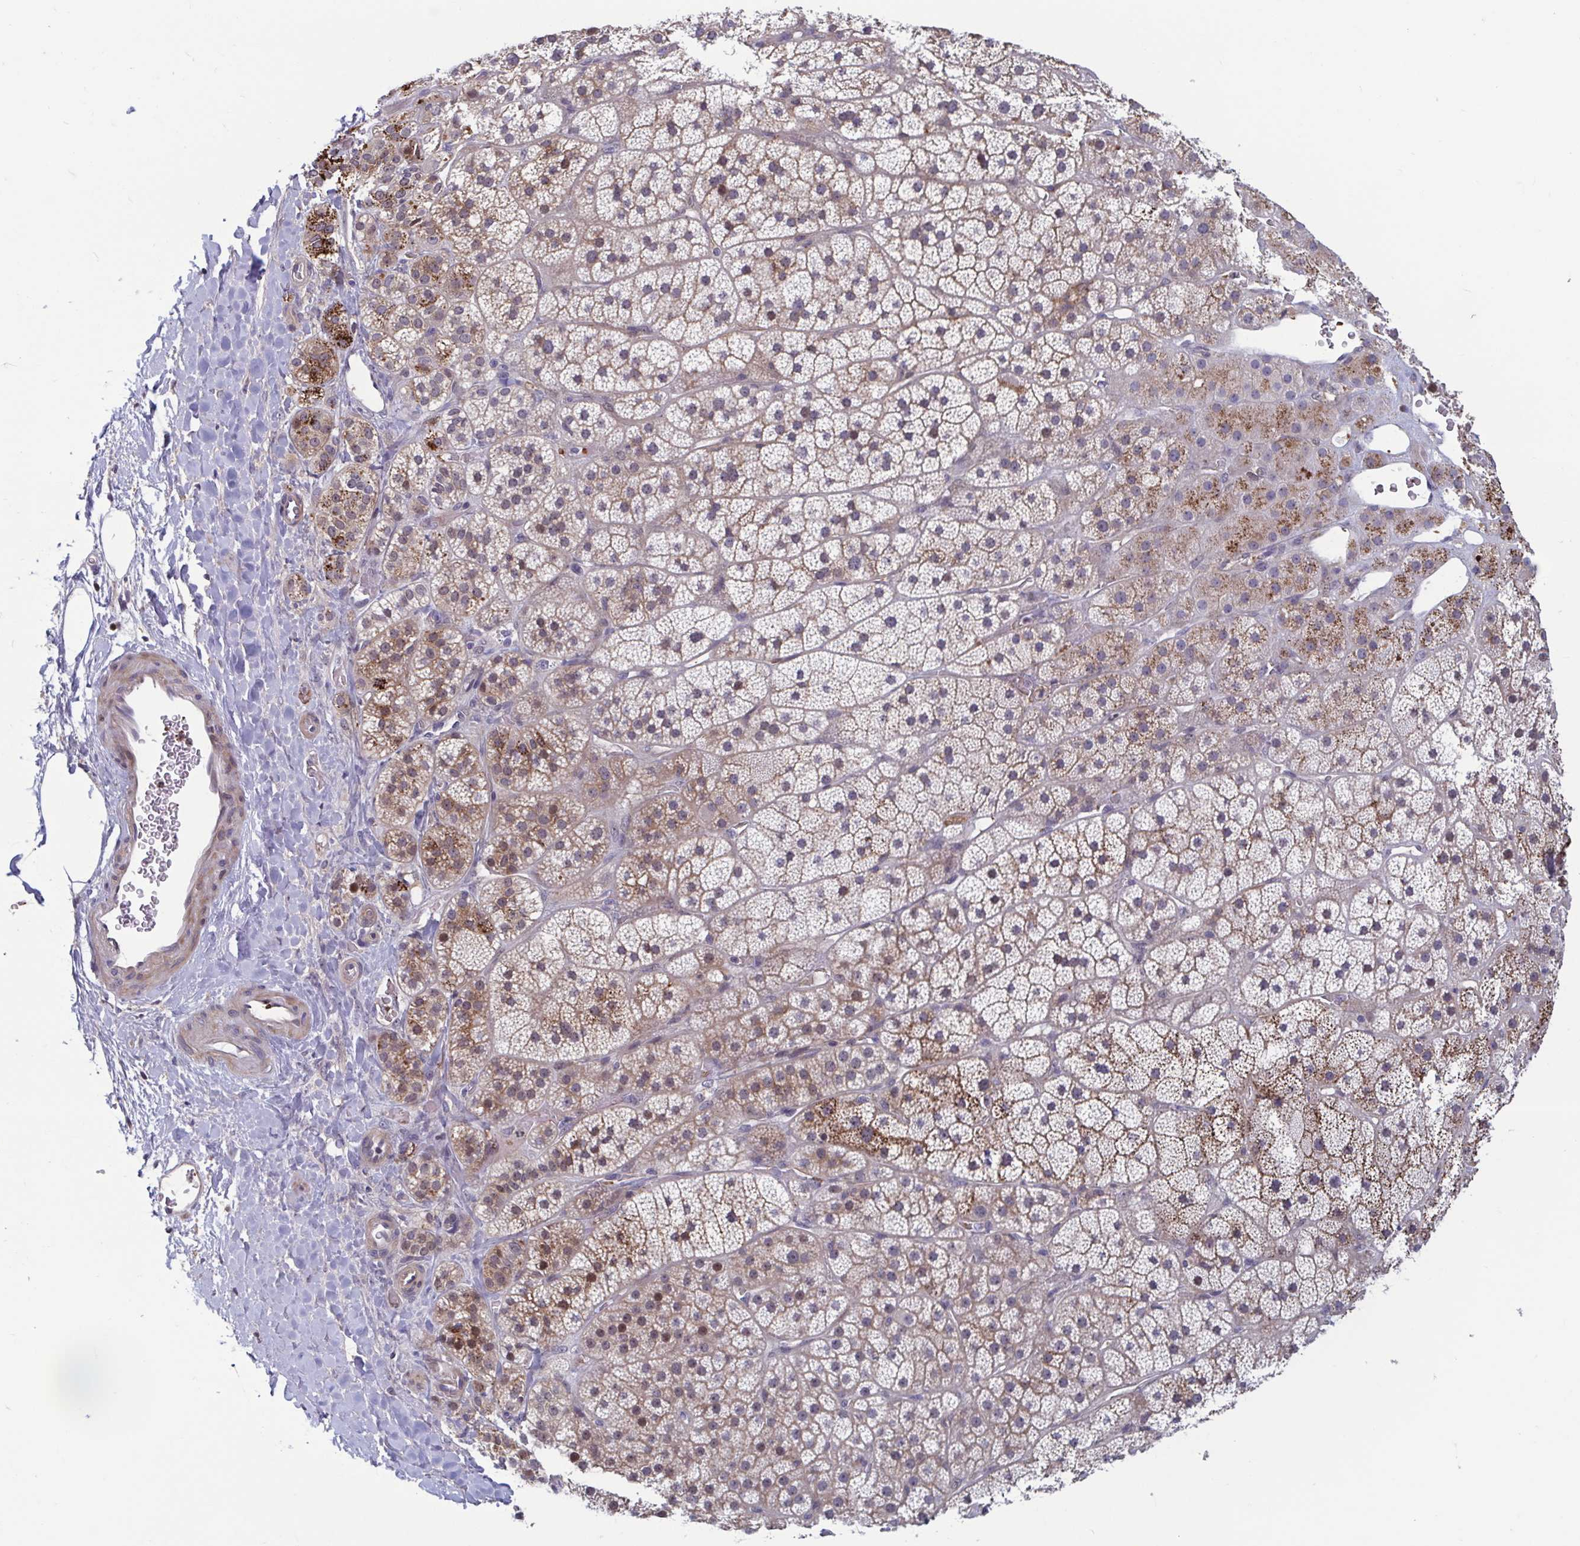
{"staining": {"intensity": "strong", "quantity": "25%-75%", "location": "cytoplasmic/membranous"}, "tissue": "adrenal gland", "cell_type": "Glandular cells", "image_type": "normal", "snomed": [{"axis": "morphology", "description": "Normal tissue, NOS"}, {"axis": "topography", "description": "Adrenal gland"}], "caption": "Brown immunohistochemical staining in unremarkable human adrenal gland exhibits strong cytoplasmic/membranous positivity in approximately 25%-75% of glandular cells.", "gene": "LRRC38", "patient": {"sex": "male", "age": 57}}